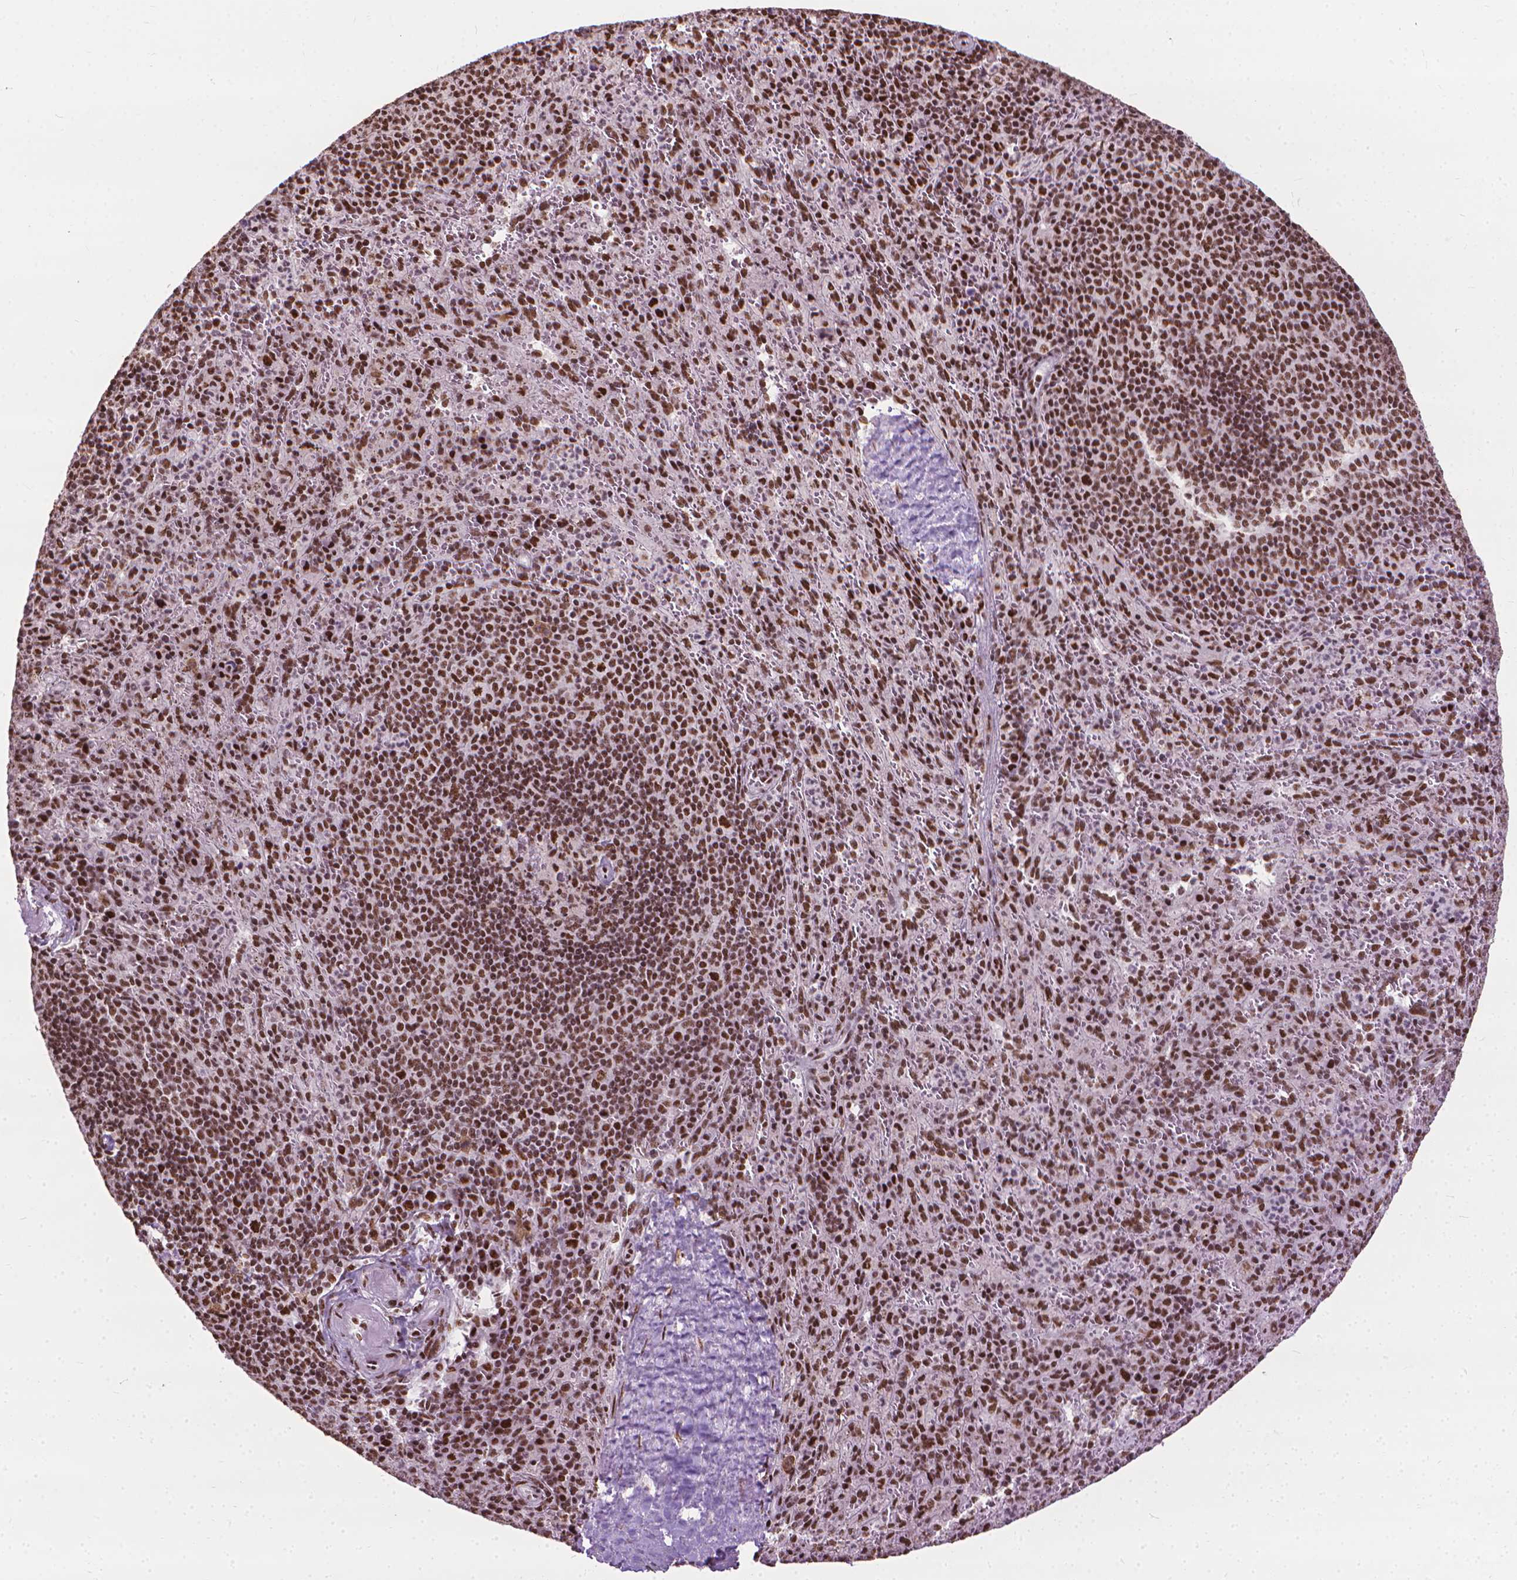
{"staining": {"intensity": "moderate", "quantity": ">75%", "location": "nuclear"}, "tissue": "spleen", "cell_type": "Cells in red pulp", "image_type": "normal", "snomed": [{"axis": "morphology", "description": "Normal tissue, NOS"}, {"axis": "topography", "description": "Spleen"}], "caption": "Immunohistochemistry (IHC) (DAB) staining of unremarkable human spleen exhibits moderate nuclear protein positivity in about >75% of cells in red pulp.", "gene": "AKAP8", "patient": {"sex": "male", "age": 57}}